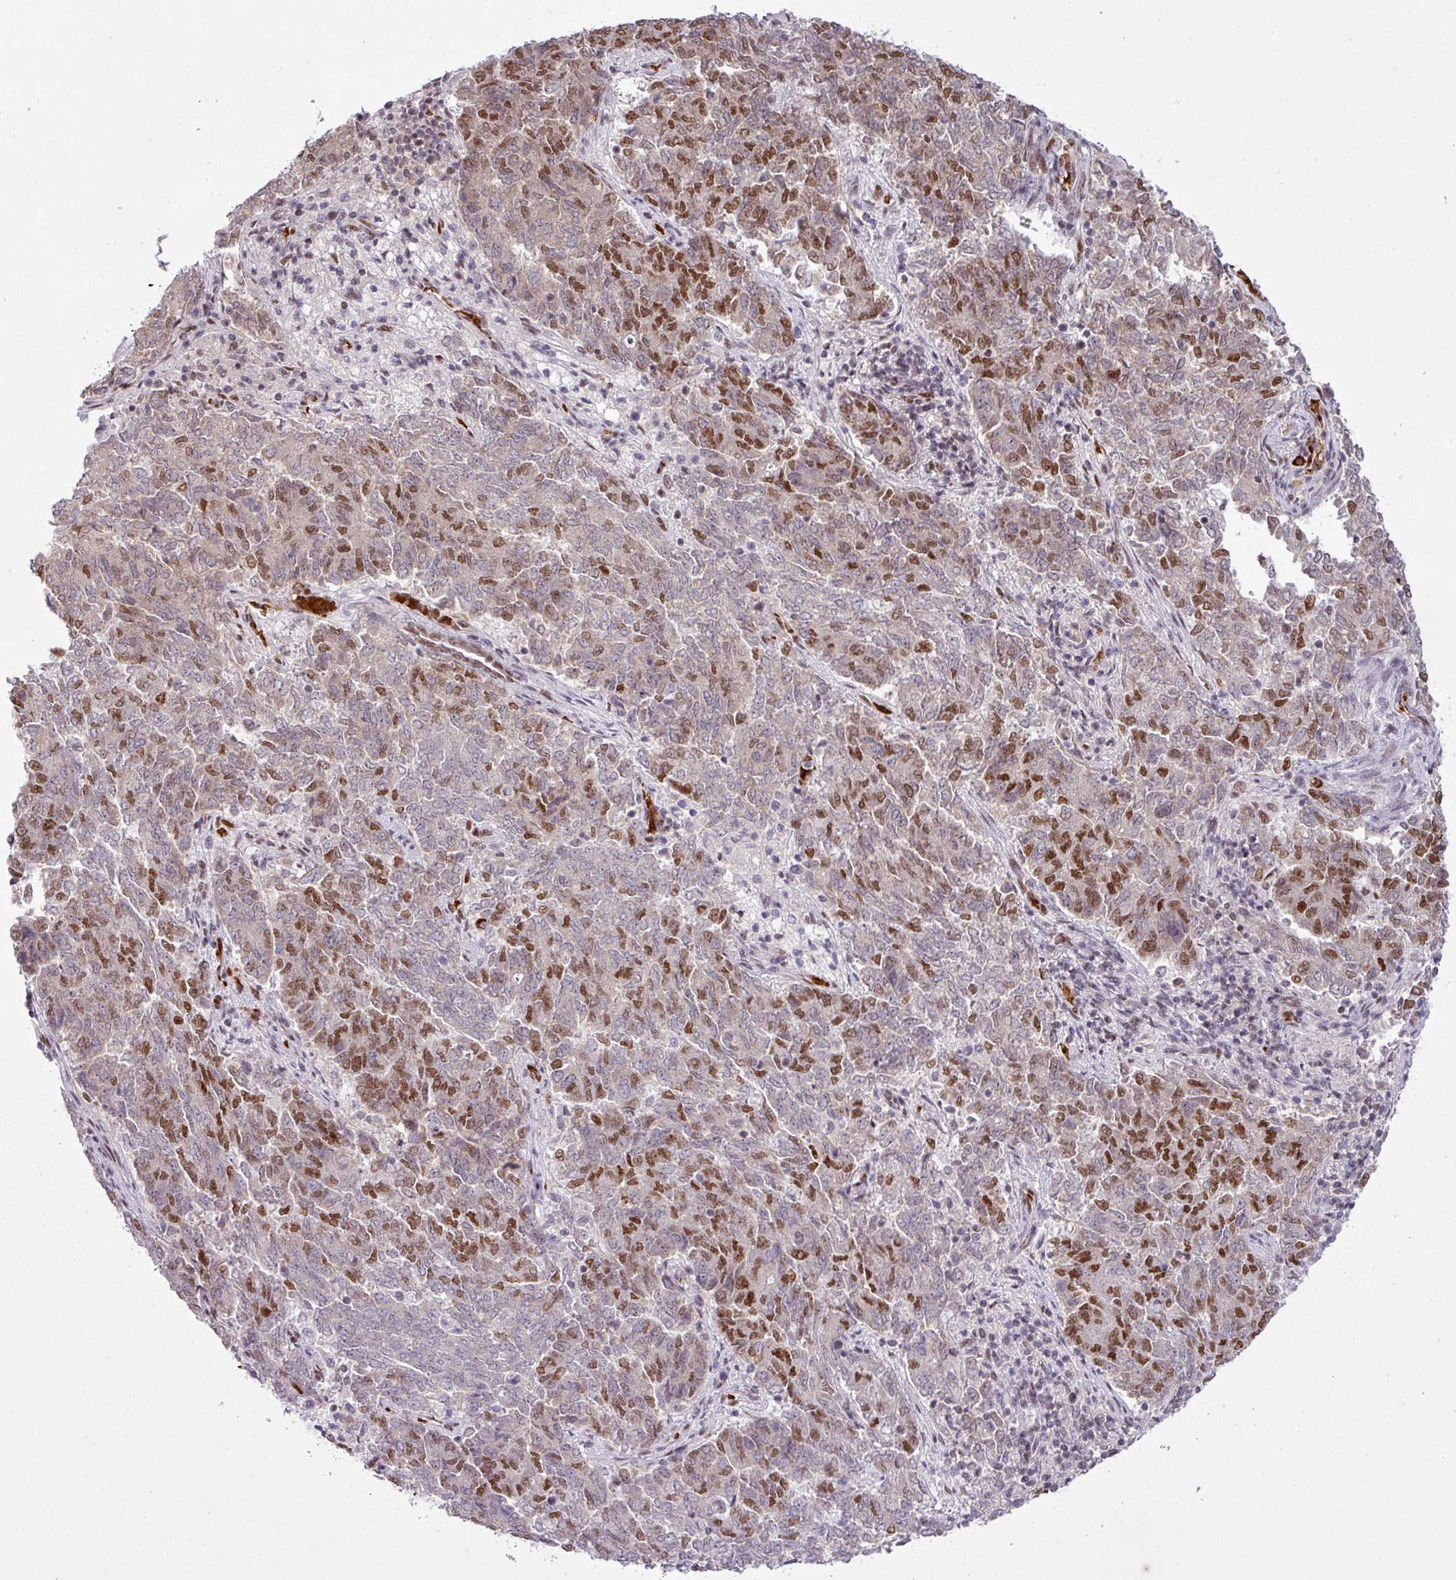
{"staining": {"intensity": "moderate", "quantity": "25%-75%", "location": "nuclear"}, "tissue": "endometrial cancer", "cell_type": "Tumor cells", "image_type": "cancer", "snomed": [{"axis": "morphology", "description": "Adenocarcinoma, NOS"}, {"axis": "topography", "description": "Endometrium"}], "caption": "An immunohistochemistry histopathology image of tumor tissue is shown. Protein staining in brown shows moderate nuclear positivity in adenocarcinoma (endometrial) within tumor cells. (DAB (3,3'-diaminobenzidine) IHC with brightfield microscopy, high magnification).", "gene": "PRDM5", "patient": {"sex": "female", "age": 80}}